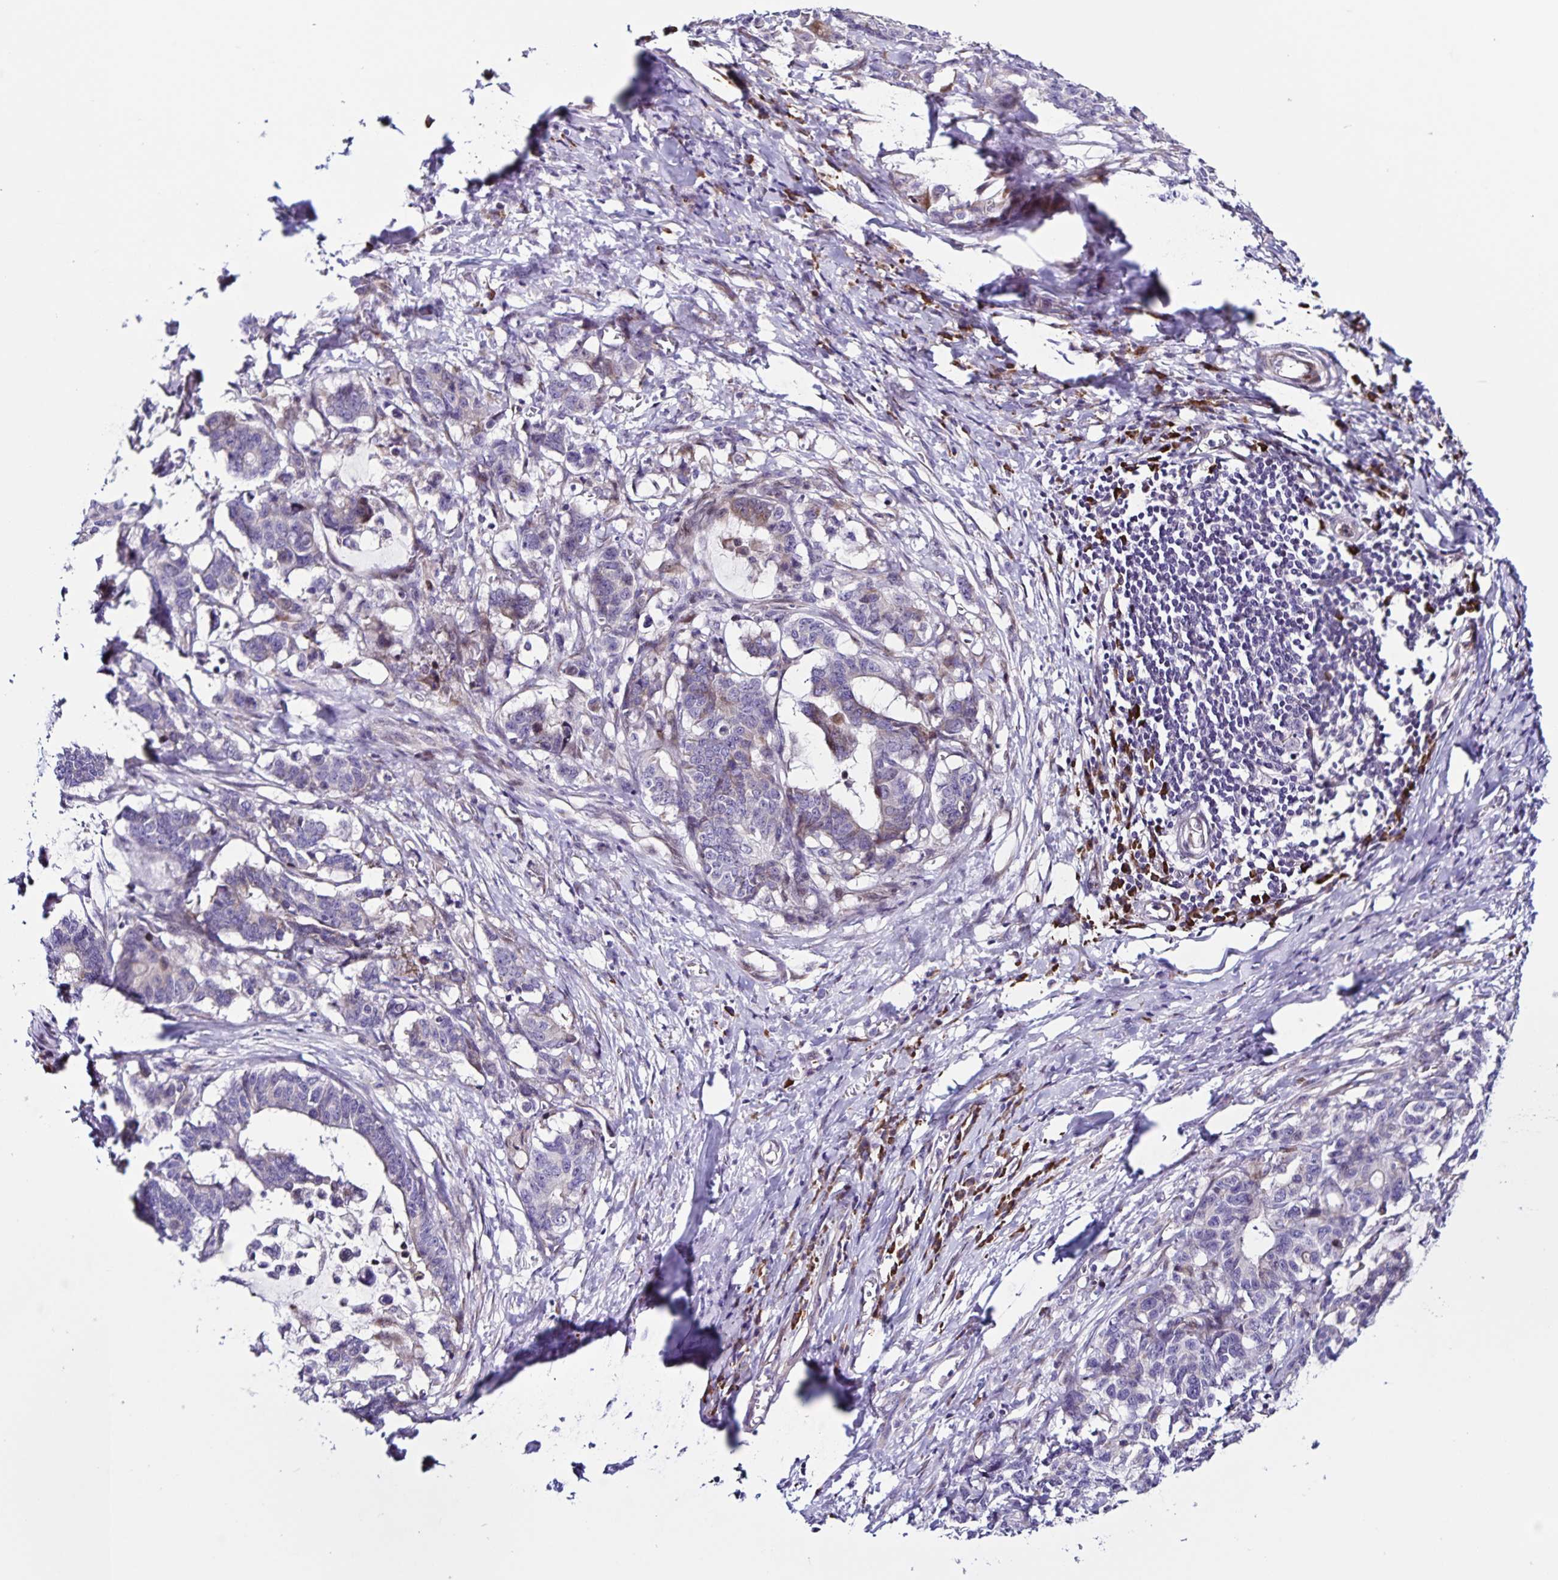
{"staining": {"intensity": "negative", "quantity": "none", "location": "none"}, "tissue": "stomach cancer", "cell_type": "Tumor cells", "image_type": "cancer", "snomed": [{"axis": "morphology", "description": "Normal tissue, NOS"}, {"axis": "morphology", "description": "Adenocarcinoma, NOS"}, {"axis": "topography", "description": "Stomach"}], "caption": "An IHC micrograph of stomach adenocarcinoma is shown. There is no staining in tumor cells of stomach adenocarcinoma.", "gene": "RNFT2", "patient": {"sex": "female", "age": 64}}